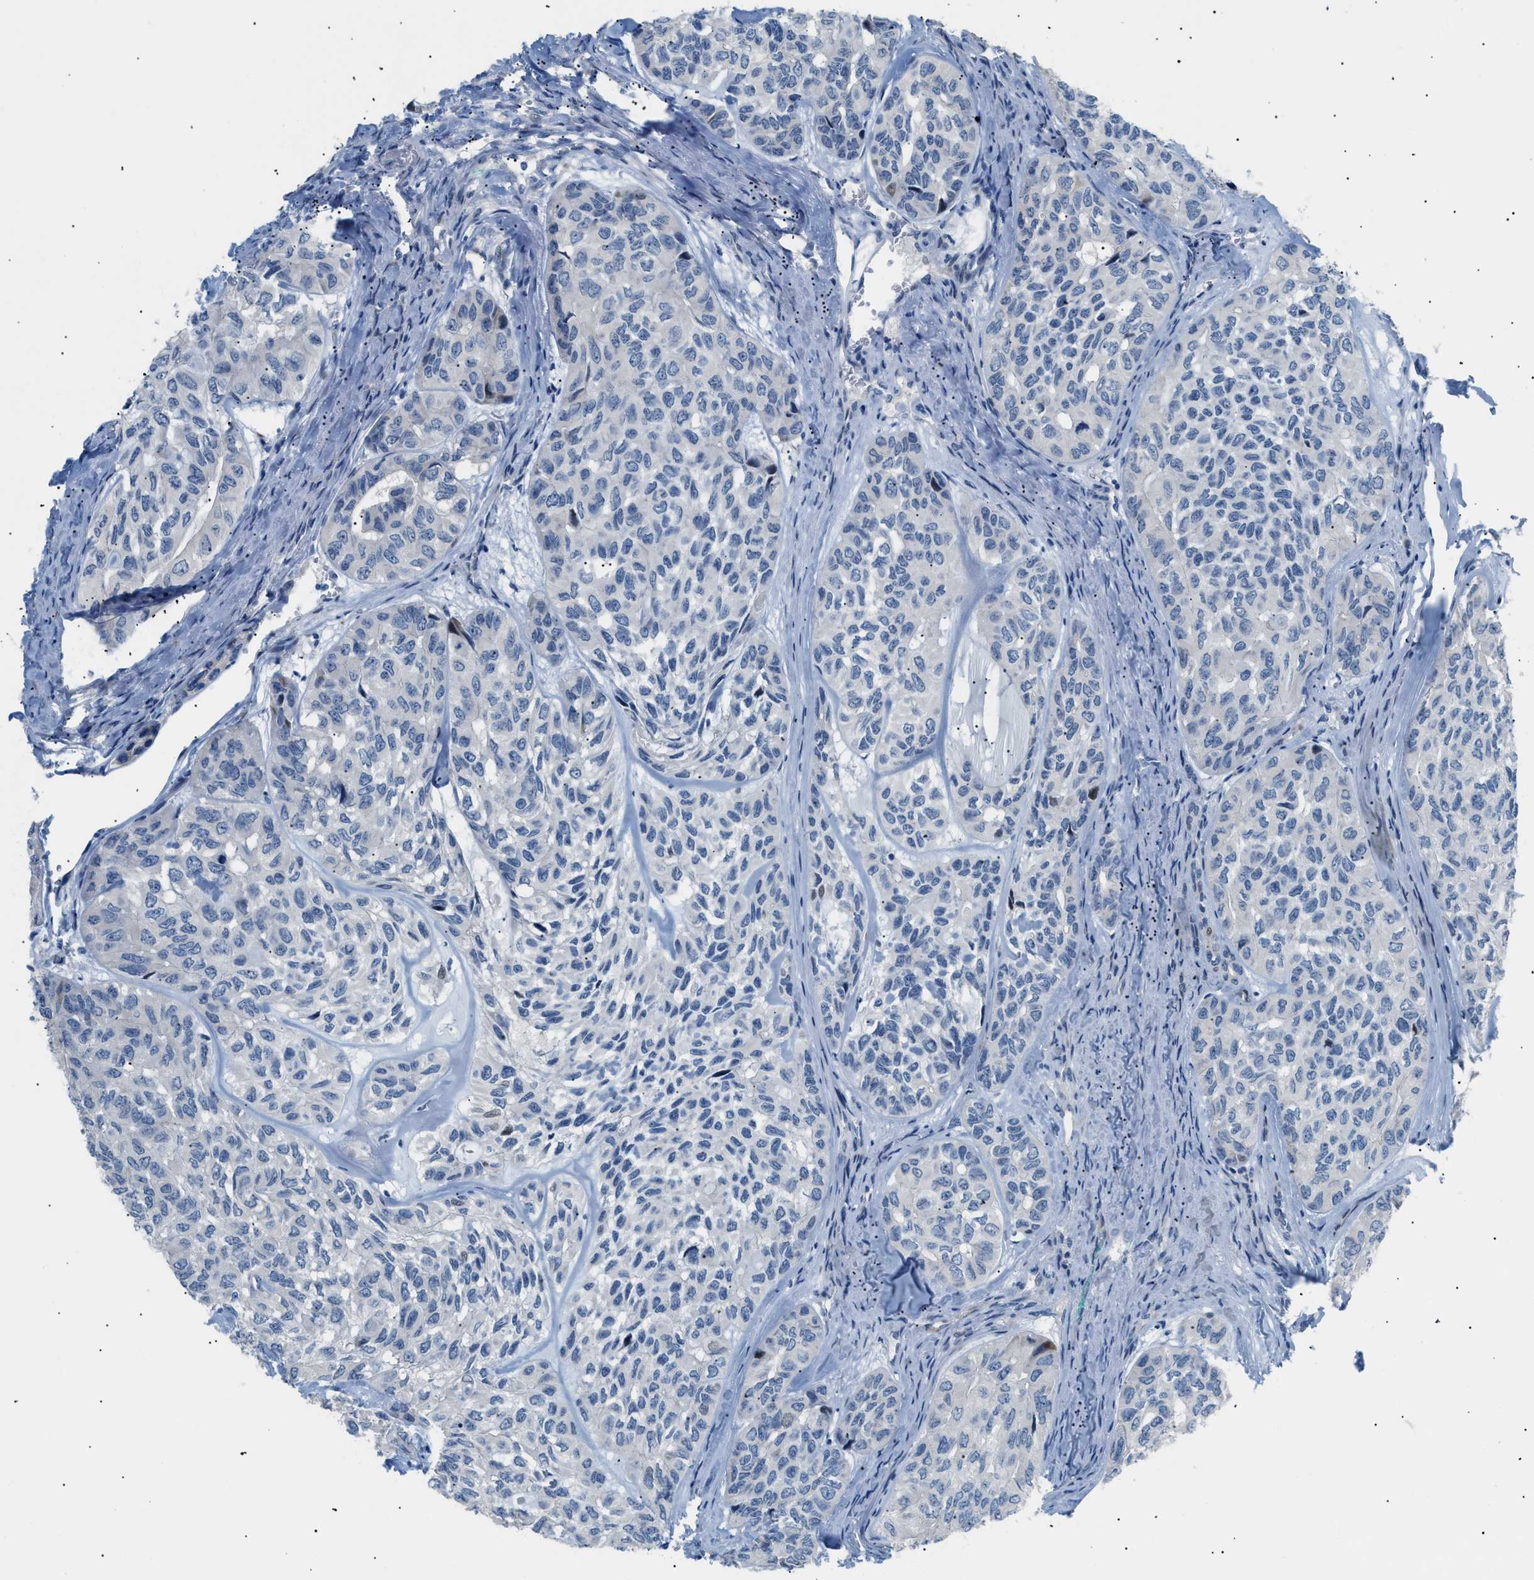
{"staining": {"intensity": "negative", "quantity": "none", "location": "none"}, "tissue": "head and neck cancer", "cell_type": "Tumor cells", "image_type": "cancer", "snomed": [{"axis": "morphology", "description": "Adenocarcinoma, NOS"}, {"axis": "topography", "description": "Salivary gland, NOS"}, {"axis": "topography", "description": "Head-Neck"}], "caption": "Protein analysis of head and neck cancer exhibits no significant staining in tumor cells.", "gene": "ICA1", "patient": {"sex": "female", "age": 76}}